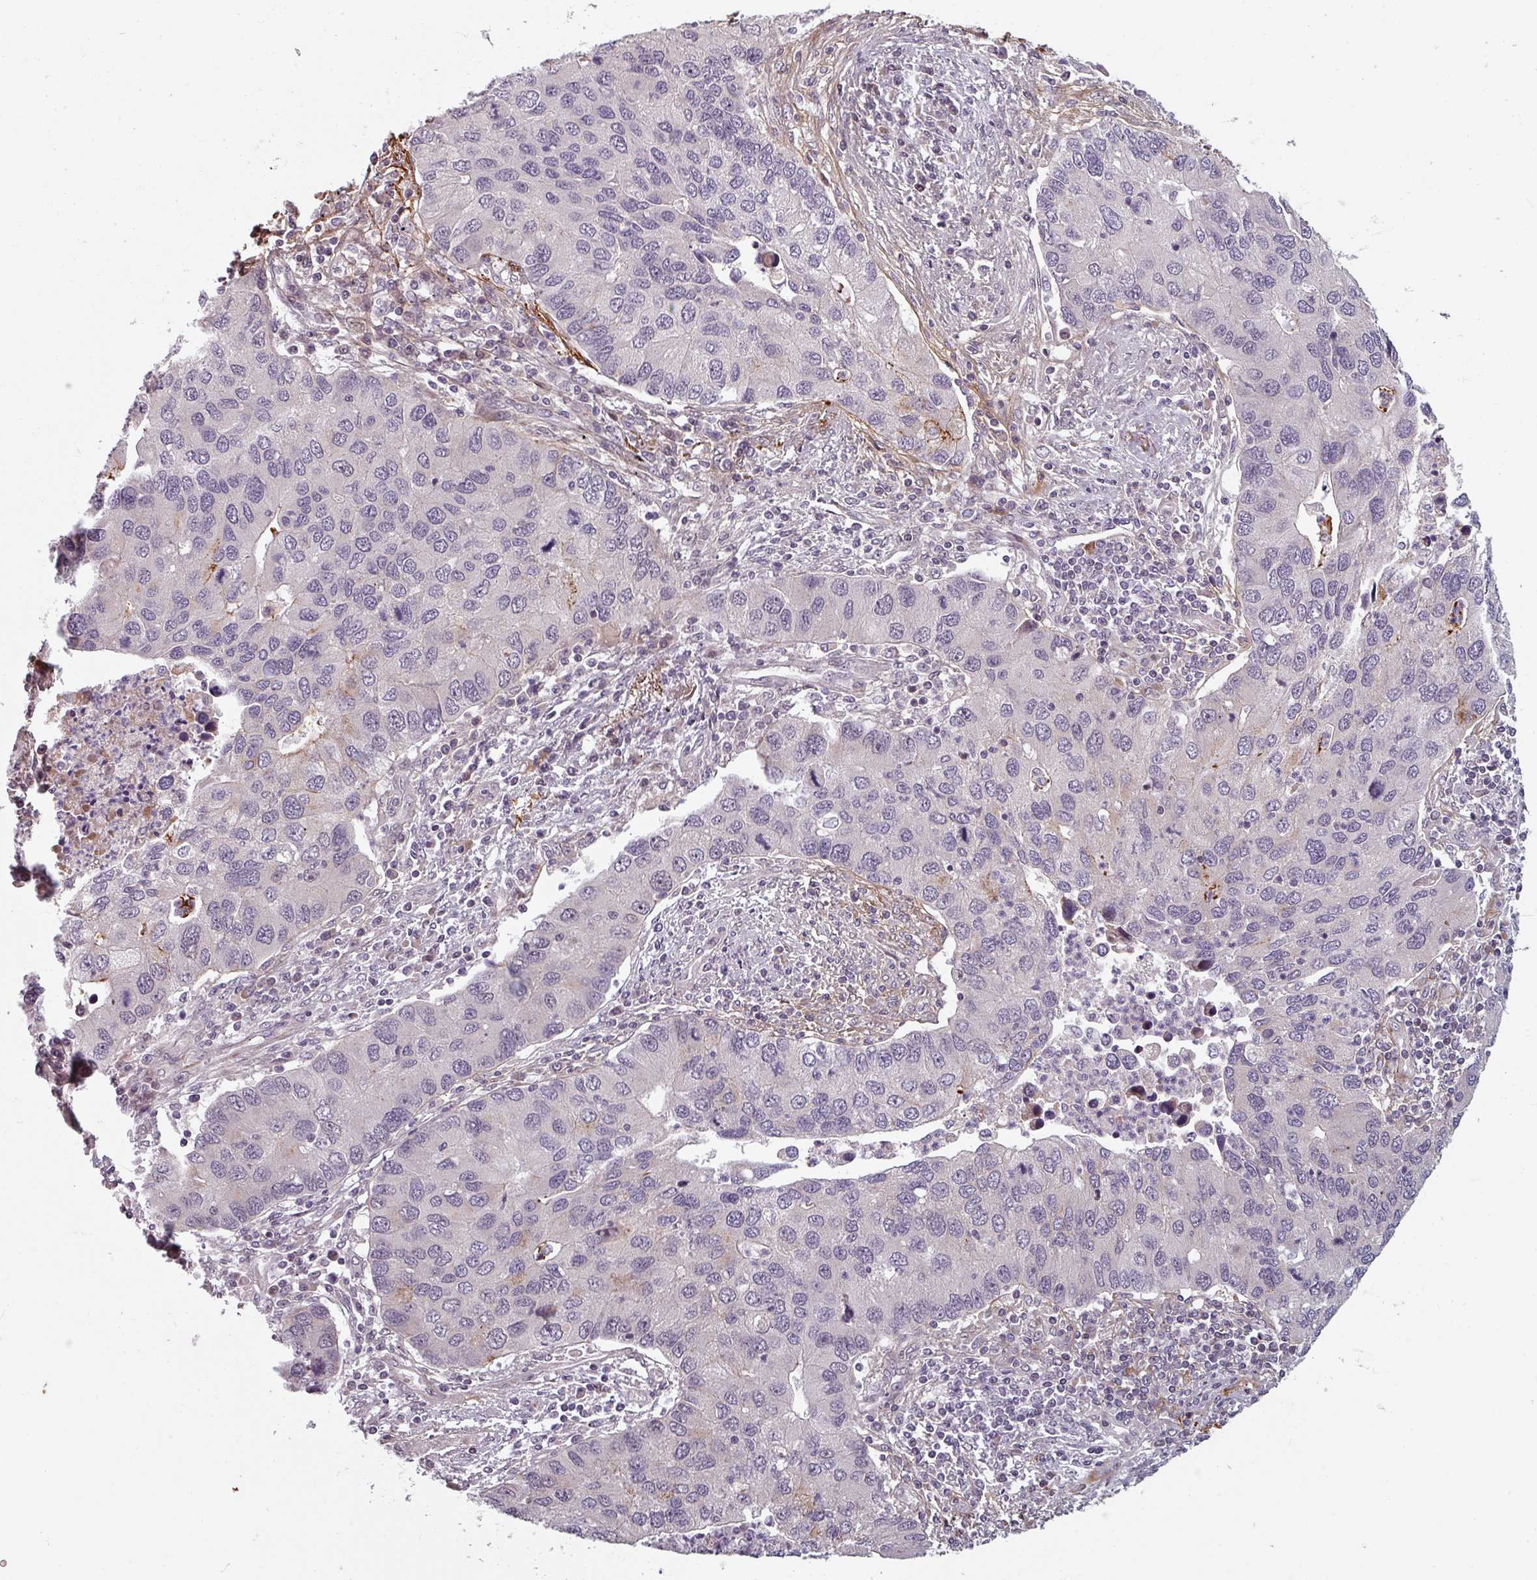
{"staining": {"intensity": "negative", "quantity": "none", "location": "none"}, "tissue": "lung cancer", "cell_type": "Tumor cells", "image_type": "cancer", "snomed": [{"axis": "morphology", "description": "Aneuploidy"}, {"axis": "morphology", "description": "Adenocarcinoma, NOS"}, {"axis": "topography", "description": "Lymph node"}, {"axis": "topography", "description": "Lung"}], "caption": "Adenocarcinoma (lung) stained for a protein using IHC exhibits no staining tumor cells.", "gene": "CYB5RL", "patient": {"sex": "female", "age": 74}}